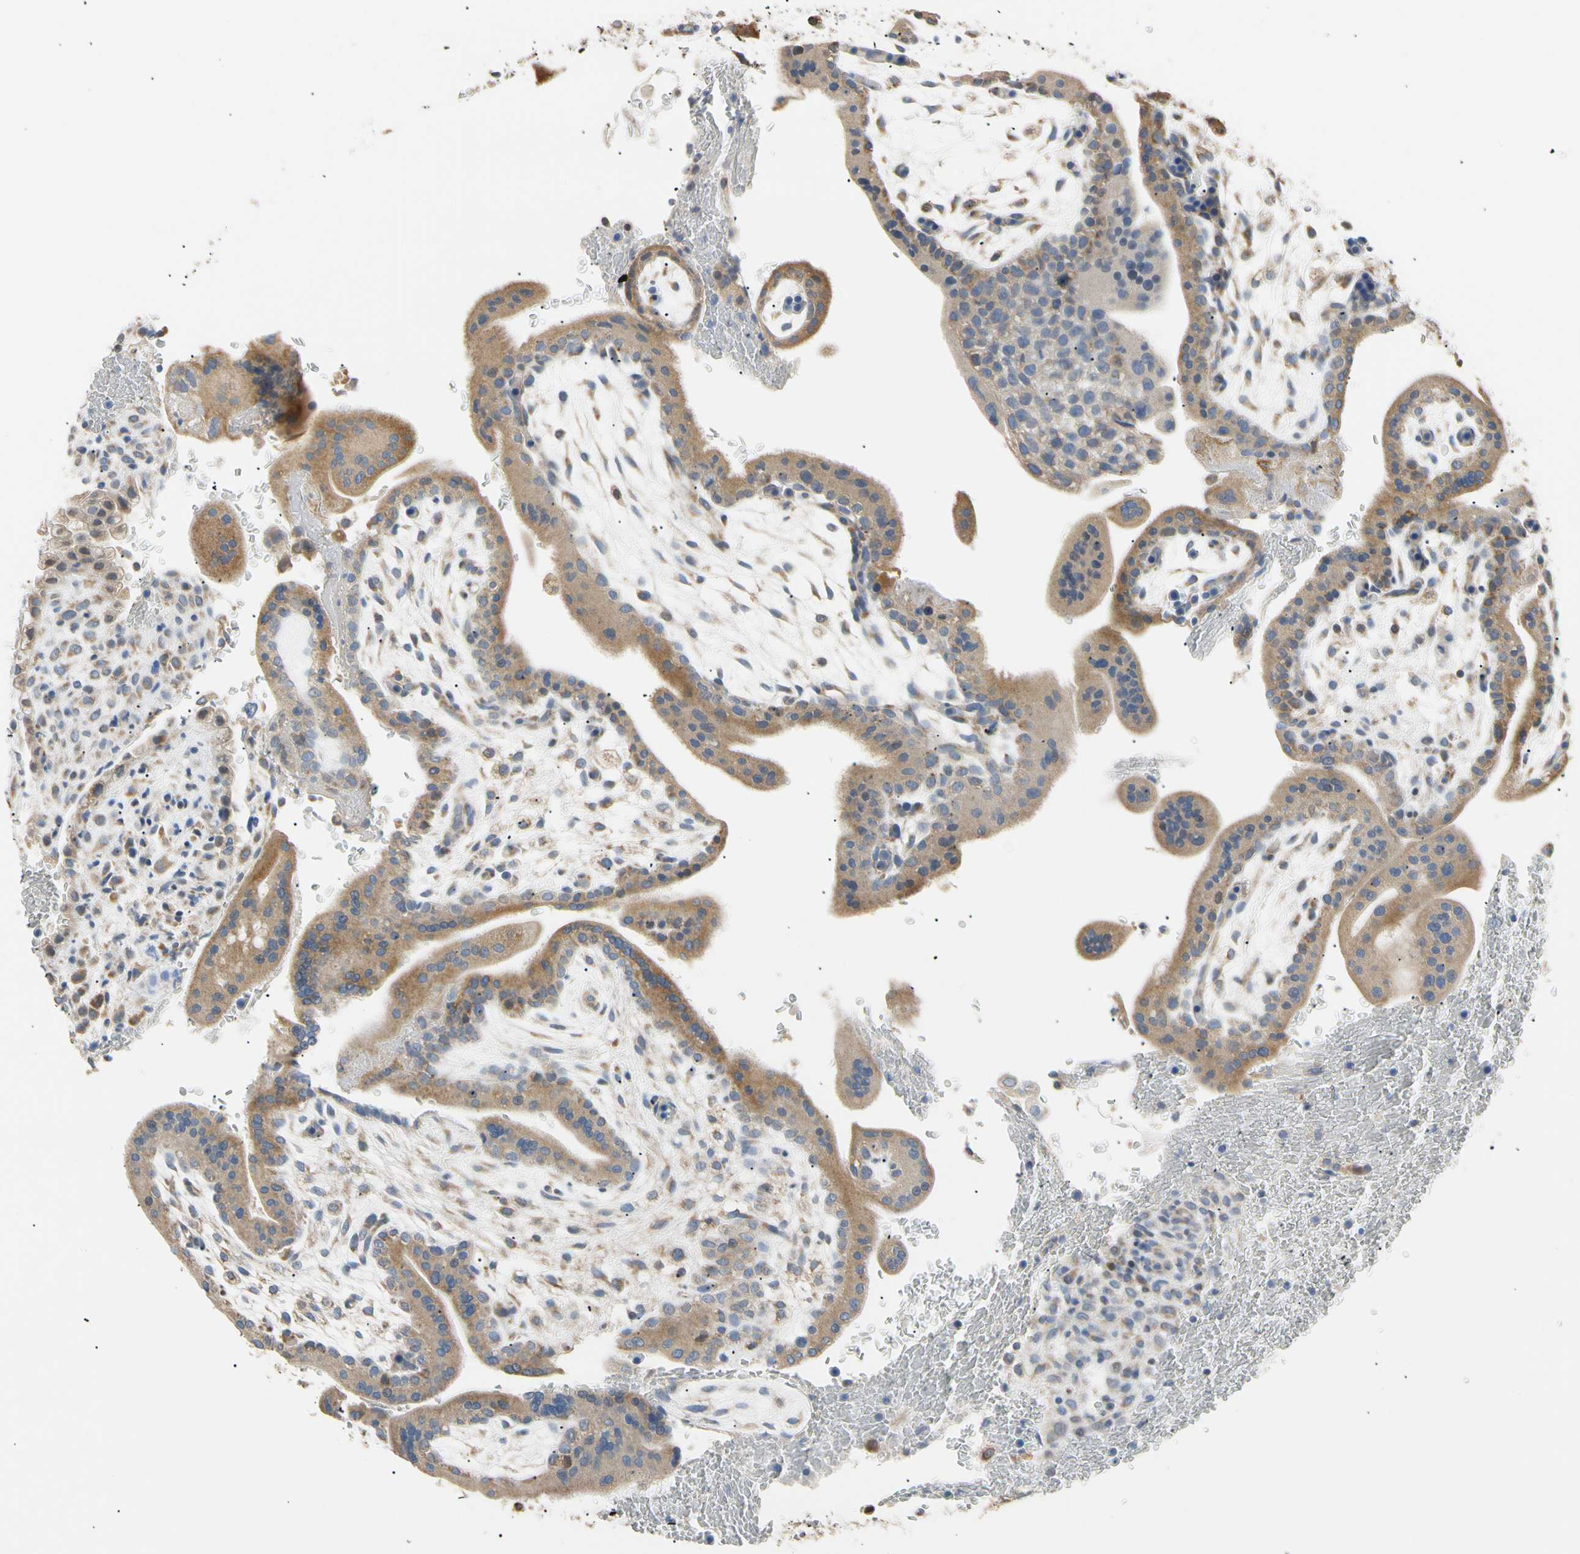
{"staining": {"intensity": "moderate", "quantity": ">75%", "location": "cytoplasmic/membranous"}, "tissue": "placenta", "cell_type": "Decidual cells", "image_type": "normal", "snomed": [{"axis": "morphology", "description": "Normal tissue, NOS"}, {"axis": "topography", "description": "Placenta"}], "caption": "Immunohistochemistry (DAB) staining of unremarkable placenta demonstrates moderate cytoplasmic/membranous protein expression in approximately >75% of decidual cells. (Brightfield microscopy of DAB IHC at high magnification).", "gene": "PLGRKT", "patient": {"sex": "female", "age": 35}}